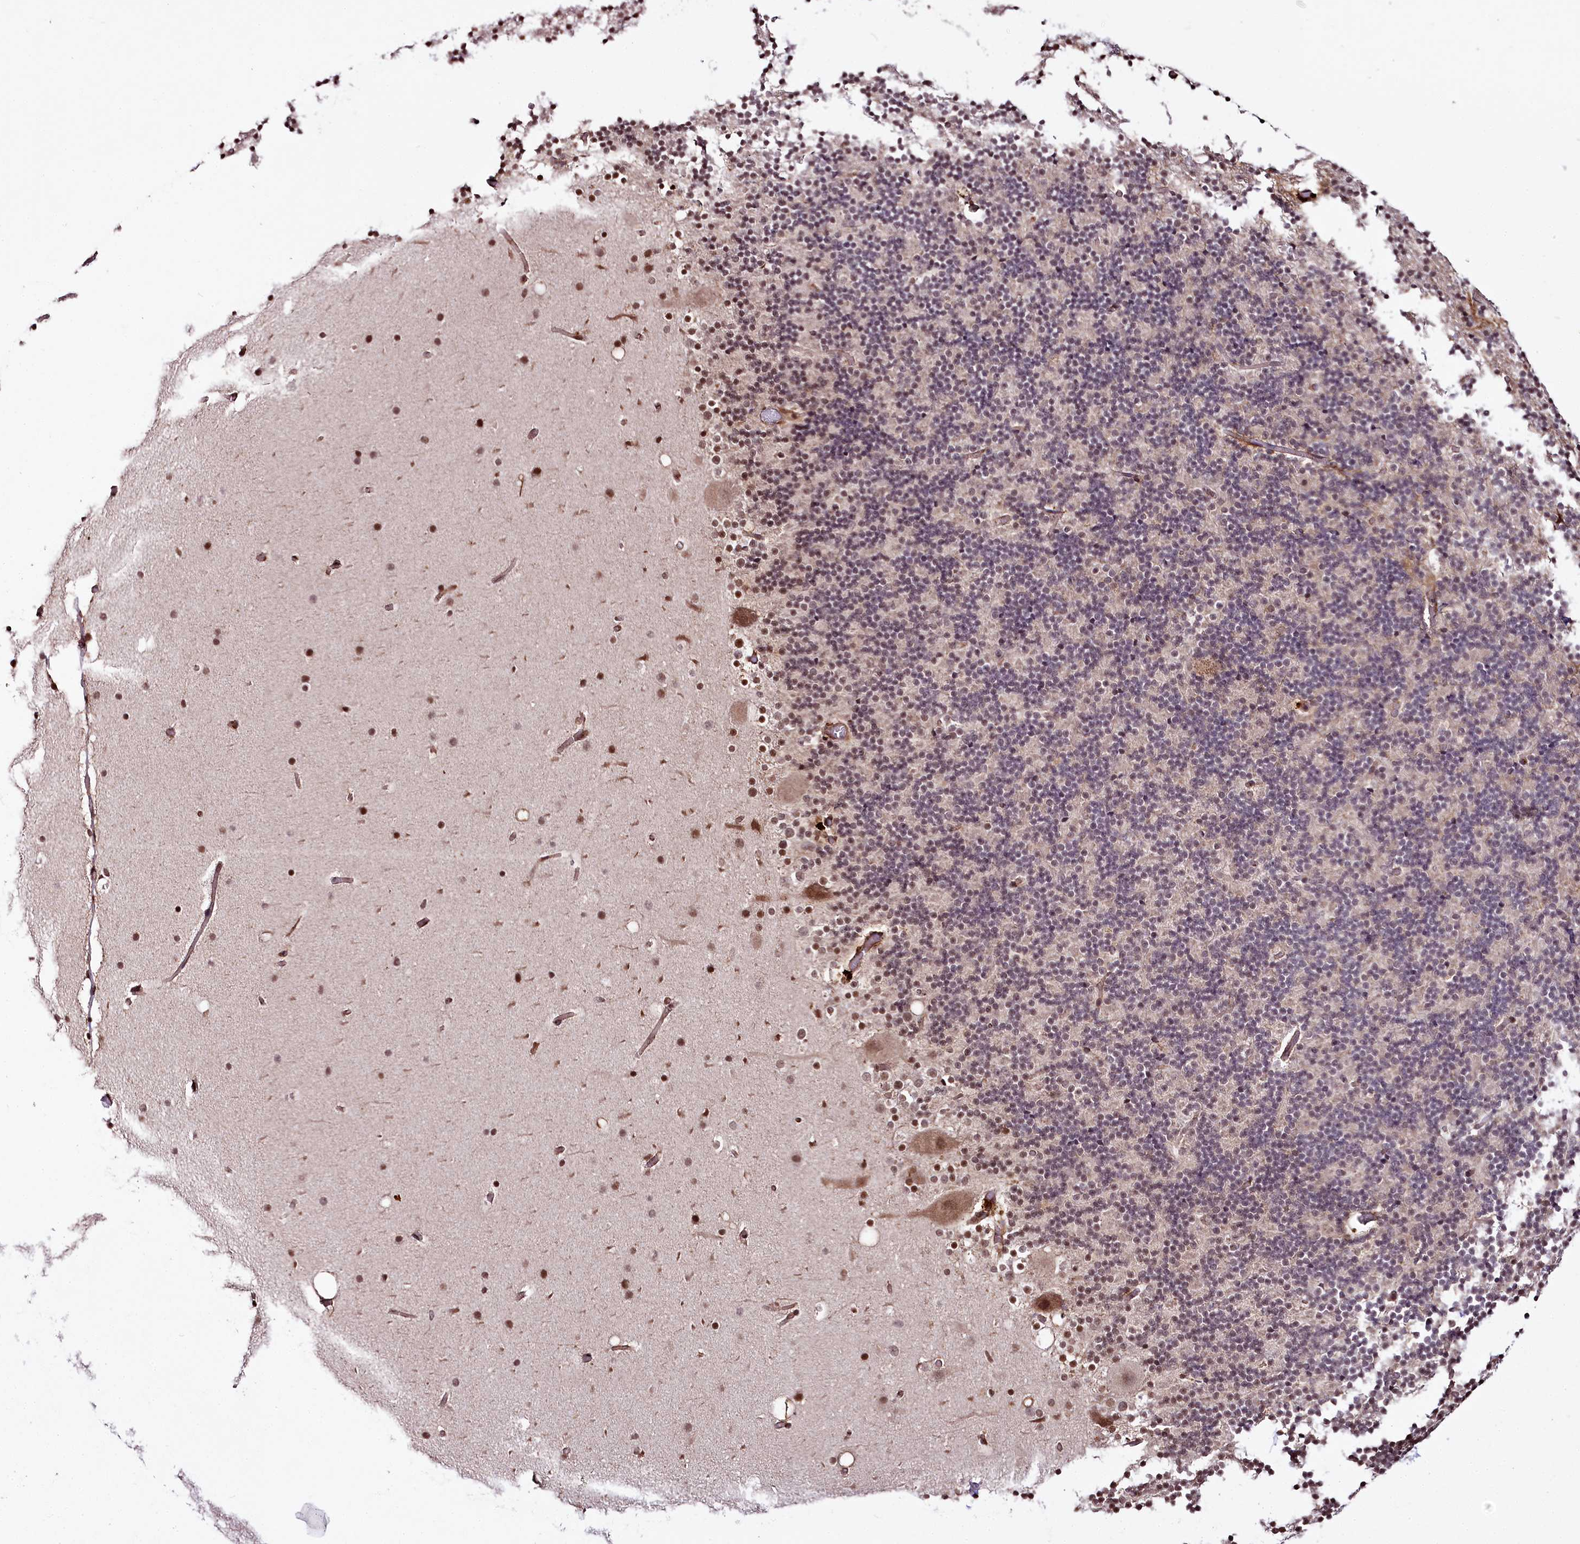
{"staining": {"intensity": "weak", "quantity": "<25%", "location": "nuclear"}, "tissue": "cerebellum", "cell_type": "Cells in granular layer", "image_type": "normal", "snomed": [{"axis": "morphology", "description": "Normal tissue, NOS"}, {"axis": "topography", "description": "Cerebellum"}], "caption": "Benign cerebellum was stained to show a protein in brown. There is no significant expression in cells in granular layer. (DAB immunohistochemistry (IHC) visualized using brightfield microscopy, high magnification).", "gene": "HOXC8", "patient": {"sex": "male", "age": 57}}